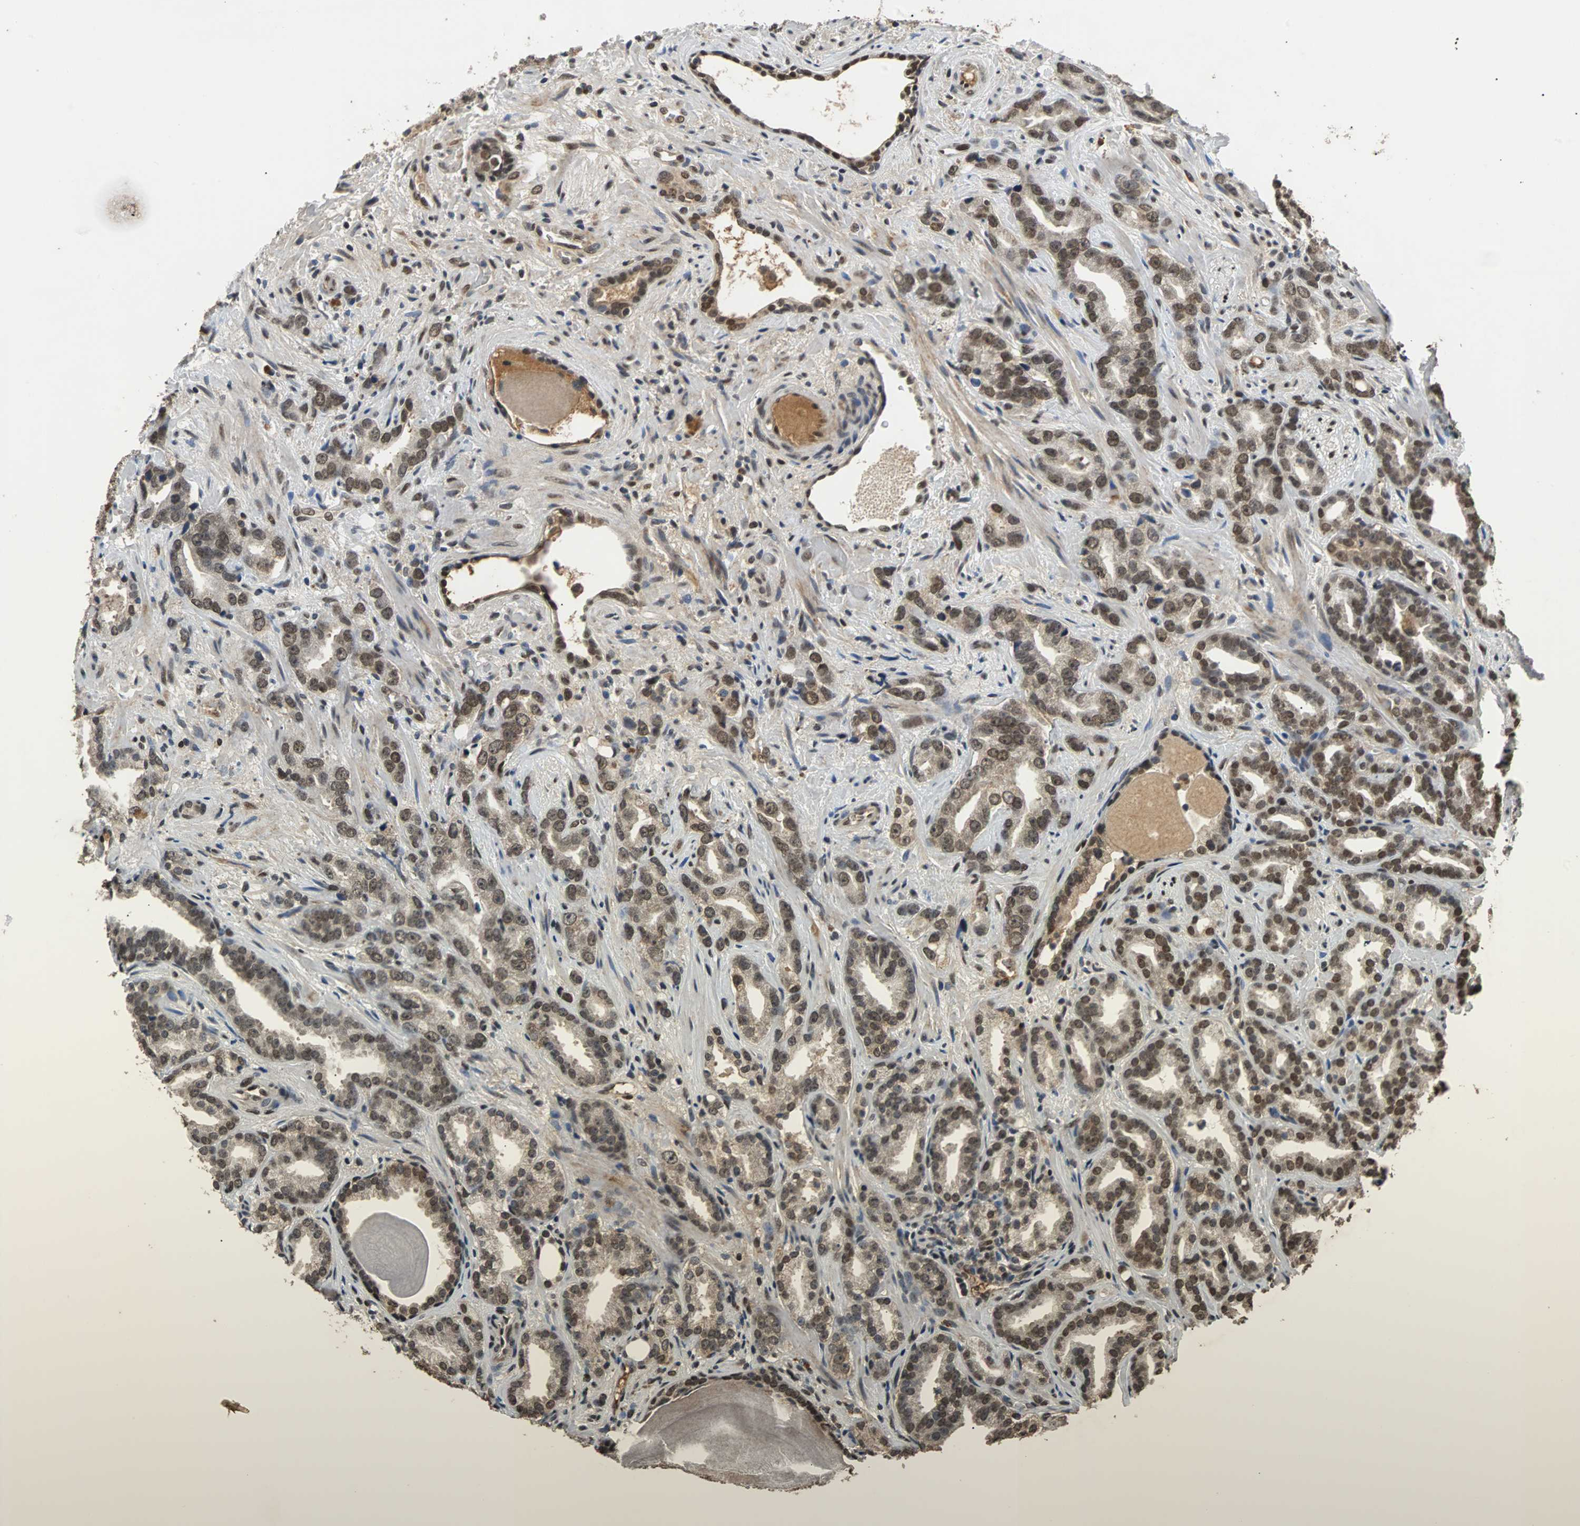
{"staining": {"intensity": "moderate", "quantity": ">75%", "location": "nuclear"}, "tissue": "prostate cancer", "cell_type": "Tumor cells", "image_type": "cancer", "snomed": [{"axis": "morphology", "description": "Adenocarcinoma, Low grade"}, {"axis": "topography", "description": "Prostate"}], "caption": "Protein staining demonstrates moderate nuclear expression in about >75% of tumor cells in prostate cancer. (Brightfield microscopy of DAB IHC at high magnification).", "gene": "PHC1", "patient": {"sex": "male", "age": 63}}